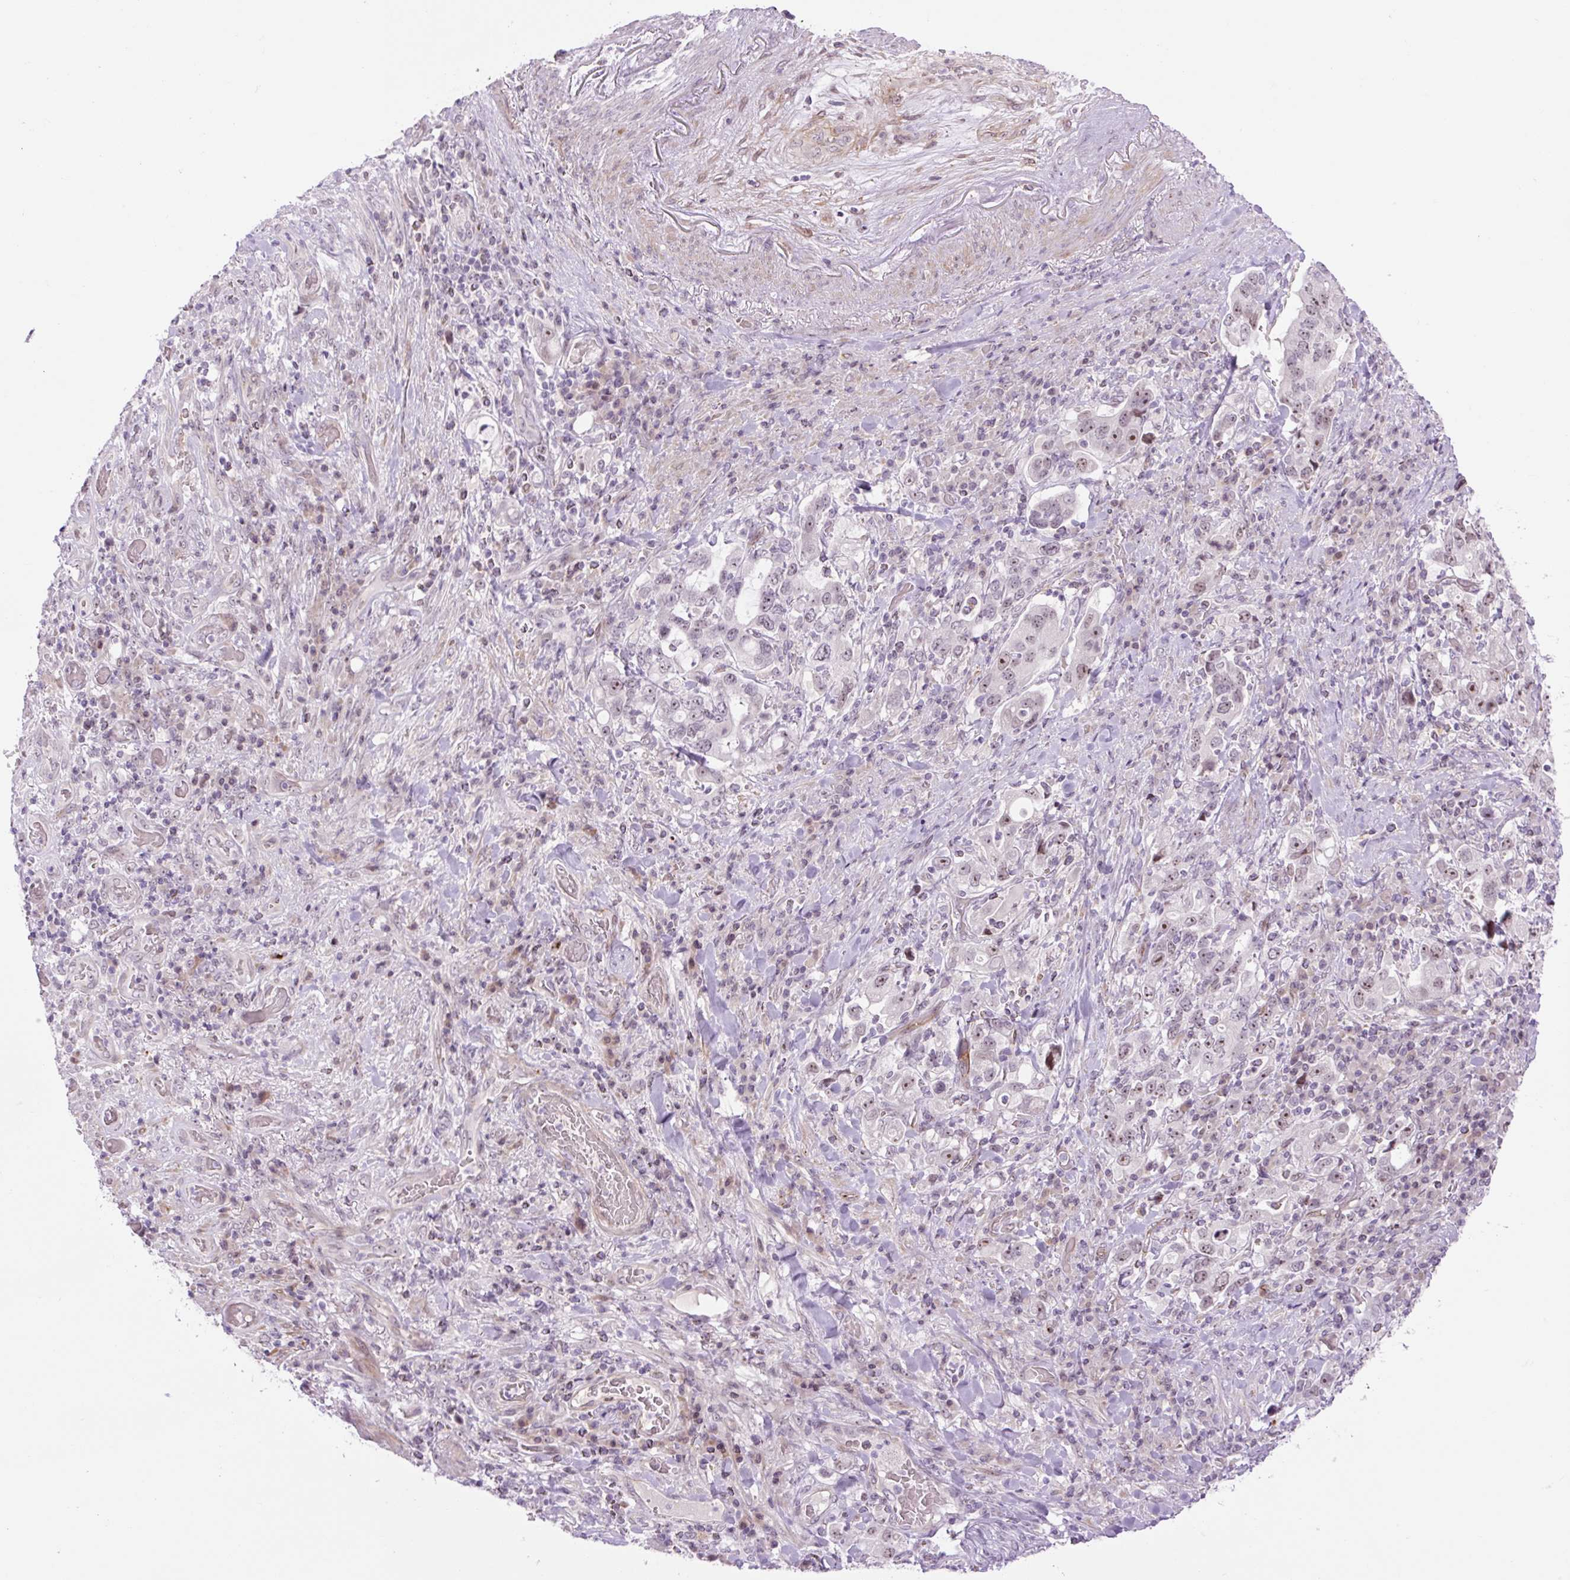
{"staining": {"intensity": "weak", "quantity": "25%-75%", "location": "nuclear"}, "tissue": "stomach cancer", "cell_type": "Tumor cells", "image_type": "cancer", "snomed": [{"axis": "morphology", "description": "Adenocarcinoma, NOS"}, {"axis": "topography", "description": "Stomach, upper"}, {"axis": "topography", "description": "Stomach"}], "caption": "Immunohistochemistry (DAB) staining of human stomach adenocarcinoma reveals weak nuclear protein staining in approximately 25%-75% of tumor cells.", "gene": "ZNF417", "patient": {"sex": "male", "age": 62}}